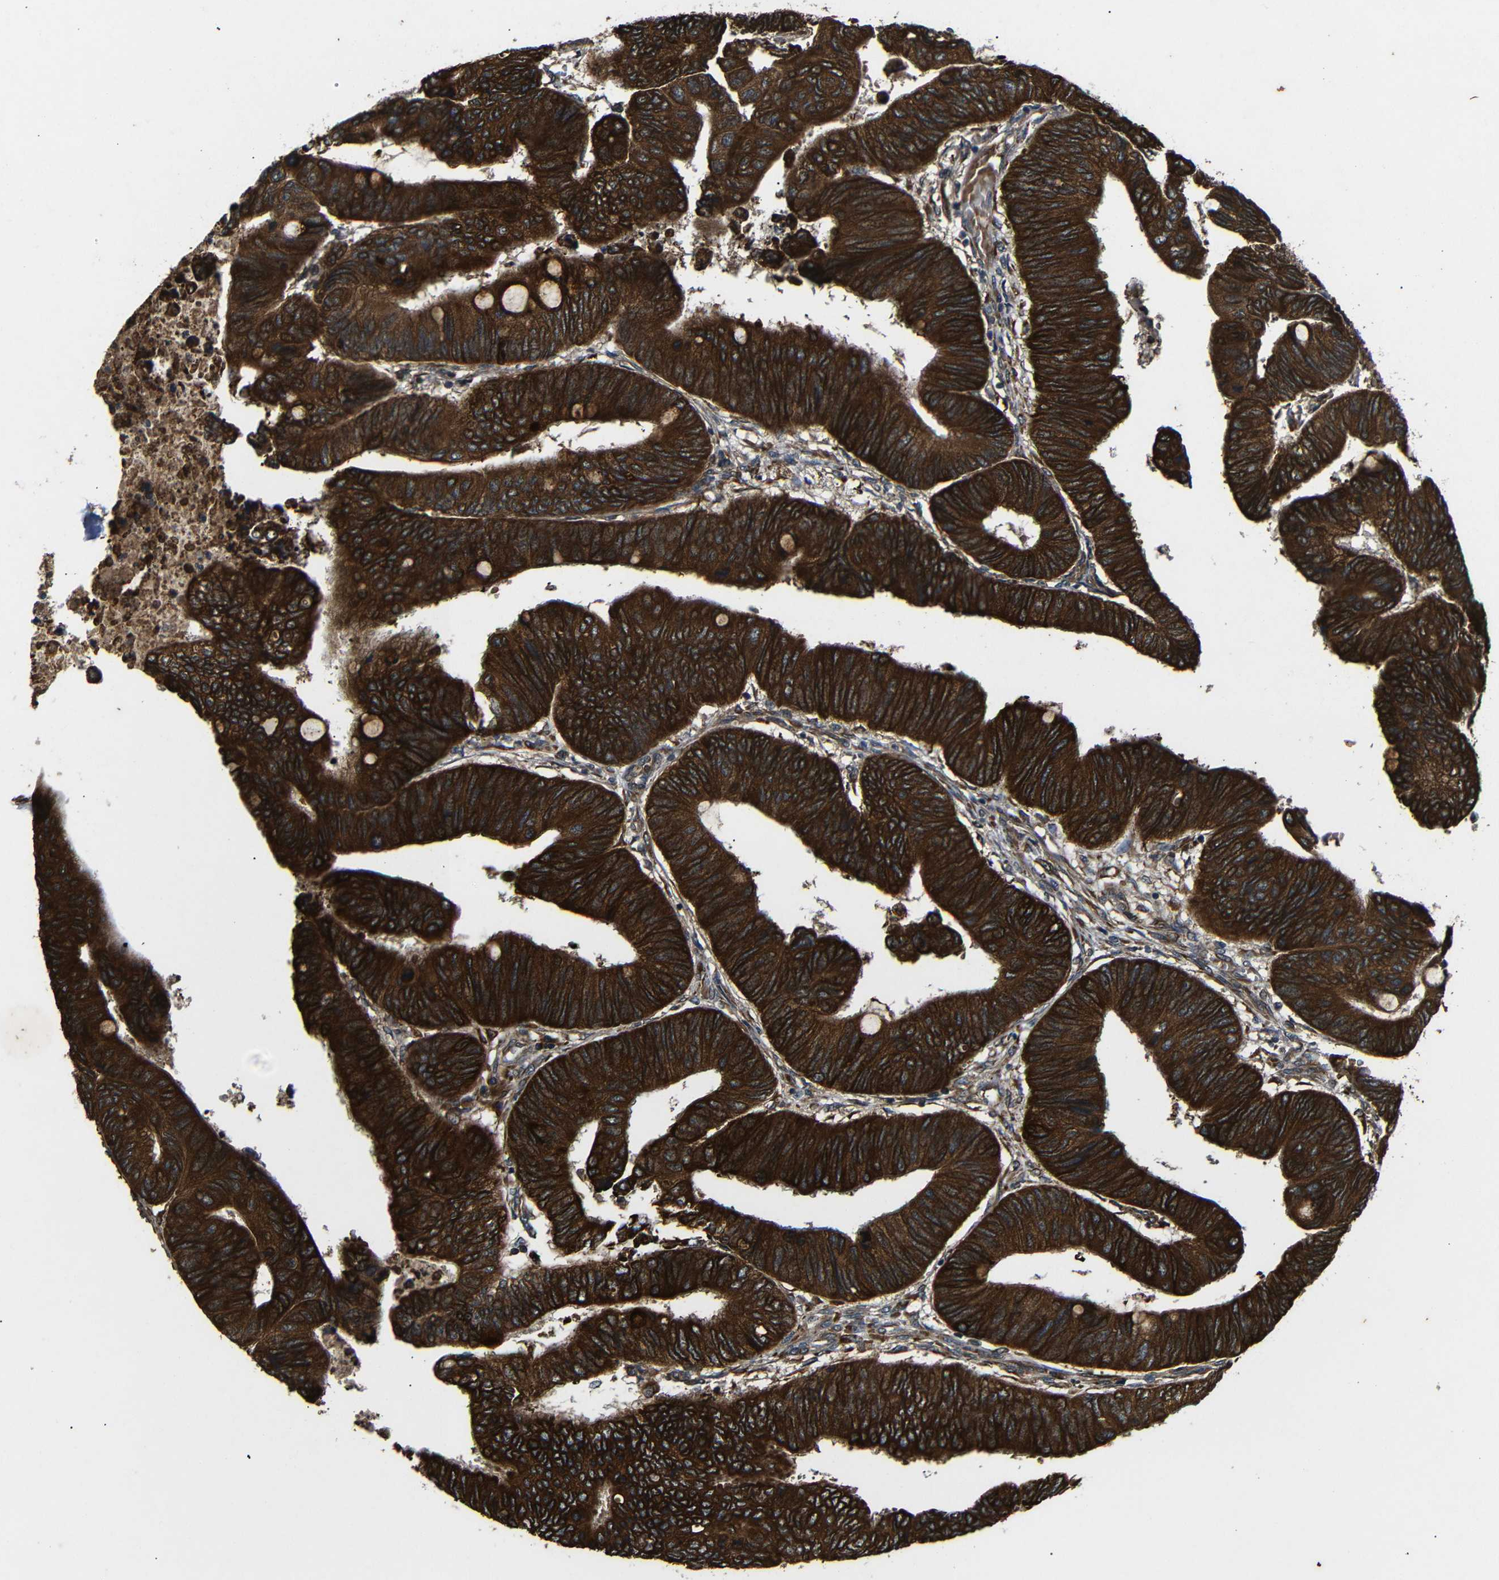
{"staining": {"intensity": "strong", "quantity": ">75%", "location": "cytoplasmic/membranous"}, "tissue": "colorectal cancer", "cell_type": "Tumor cells", "image_type": "cancer", "snomed": [{"axis": "morphology", "description": "Normal tissue, NOS"}, {"axis": "morphology", "description": "Adenocarcinoma, NOS"}, {"axis": "topography", "description": "Rectum"}, {"axis": "topography", "description": "Peripheral nerve tissue"}], "caption": "Colorectal adenocarcinoma stained with a protein marker exhibits strong staining in tumor cells.", "gene": "TRPC1", "patient": {"sex": "male", "age": 92}}